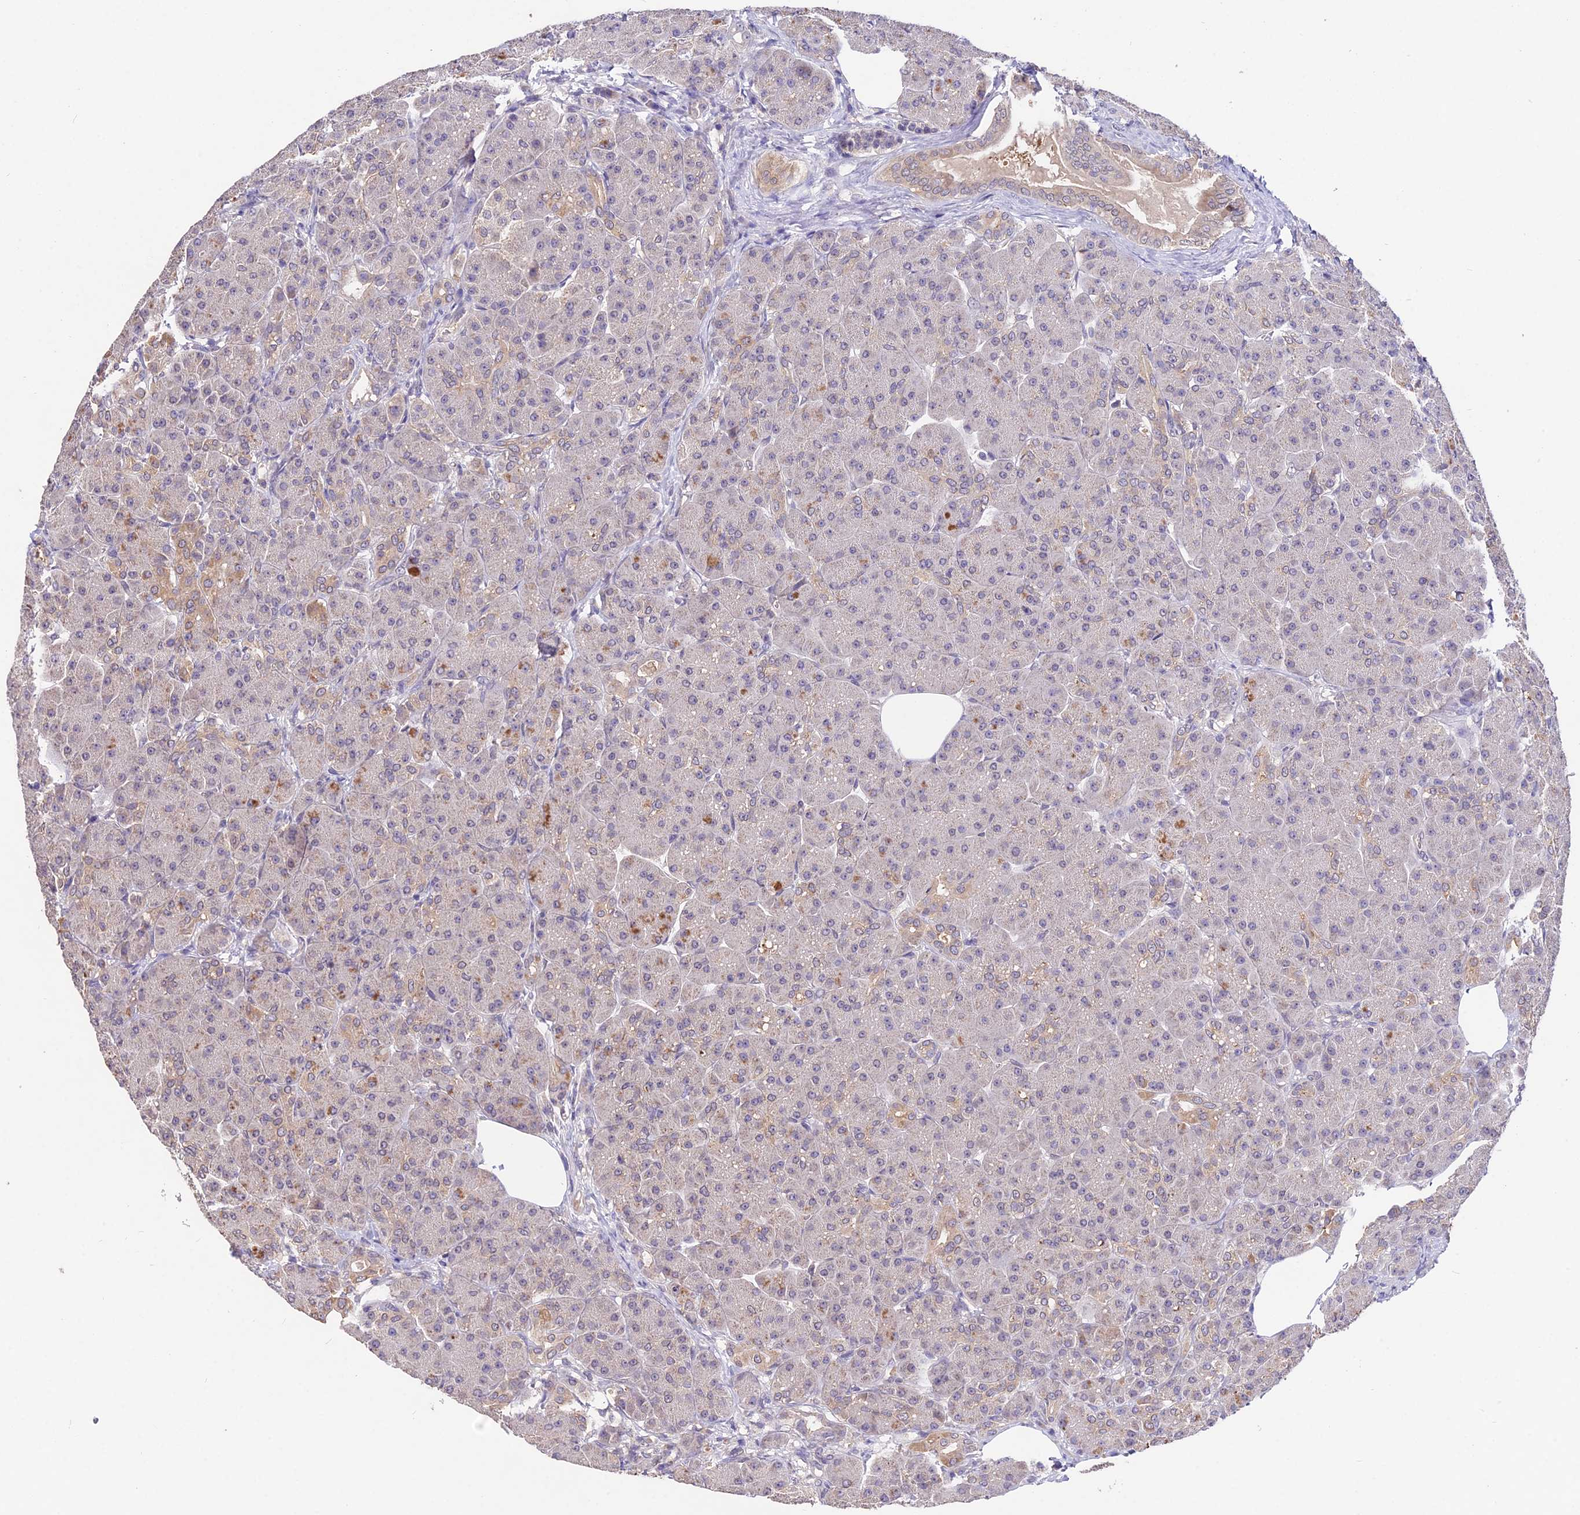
{"staining": {"intensity": "weak", "quantity": "<25%", "location": "cytoplasmic/membranous"}, "tissue": "pancreas", "cell_type": "Exocrine glandular cells", "image_type": "normal", "snomed": [{"axis": "morphology", "description": "Normal tissue, NOS"}, {"axis": "topography", "description": "Pancreas"}], "caption": "Immunohistochemical staining of benign human pancreas demonstrates no significant positivity in exocrine glandular cells.", "gene": "PGK1", "patient": {"sex": "male", "age": 63}}